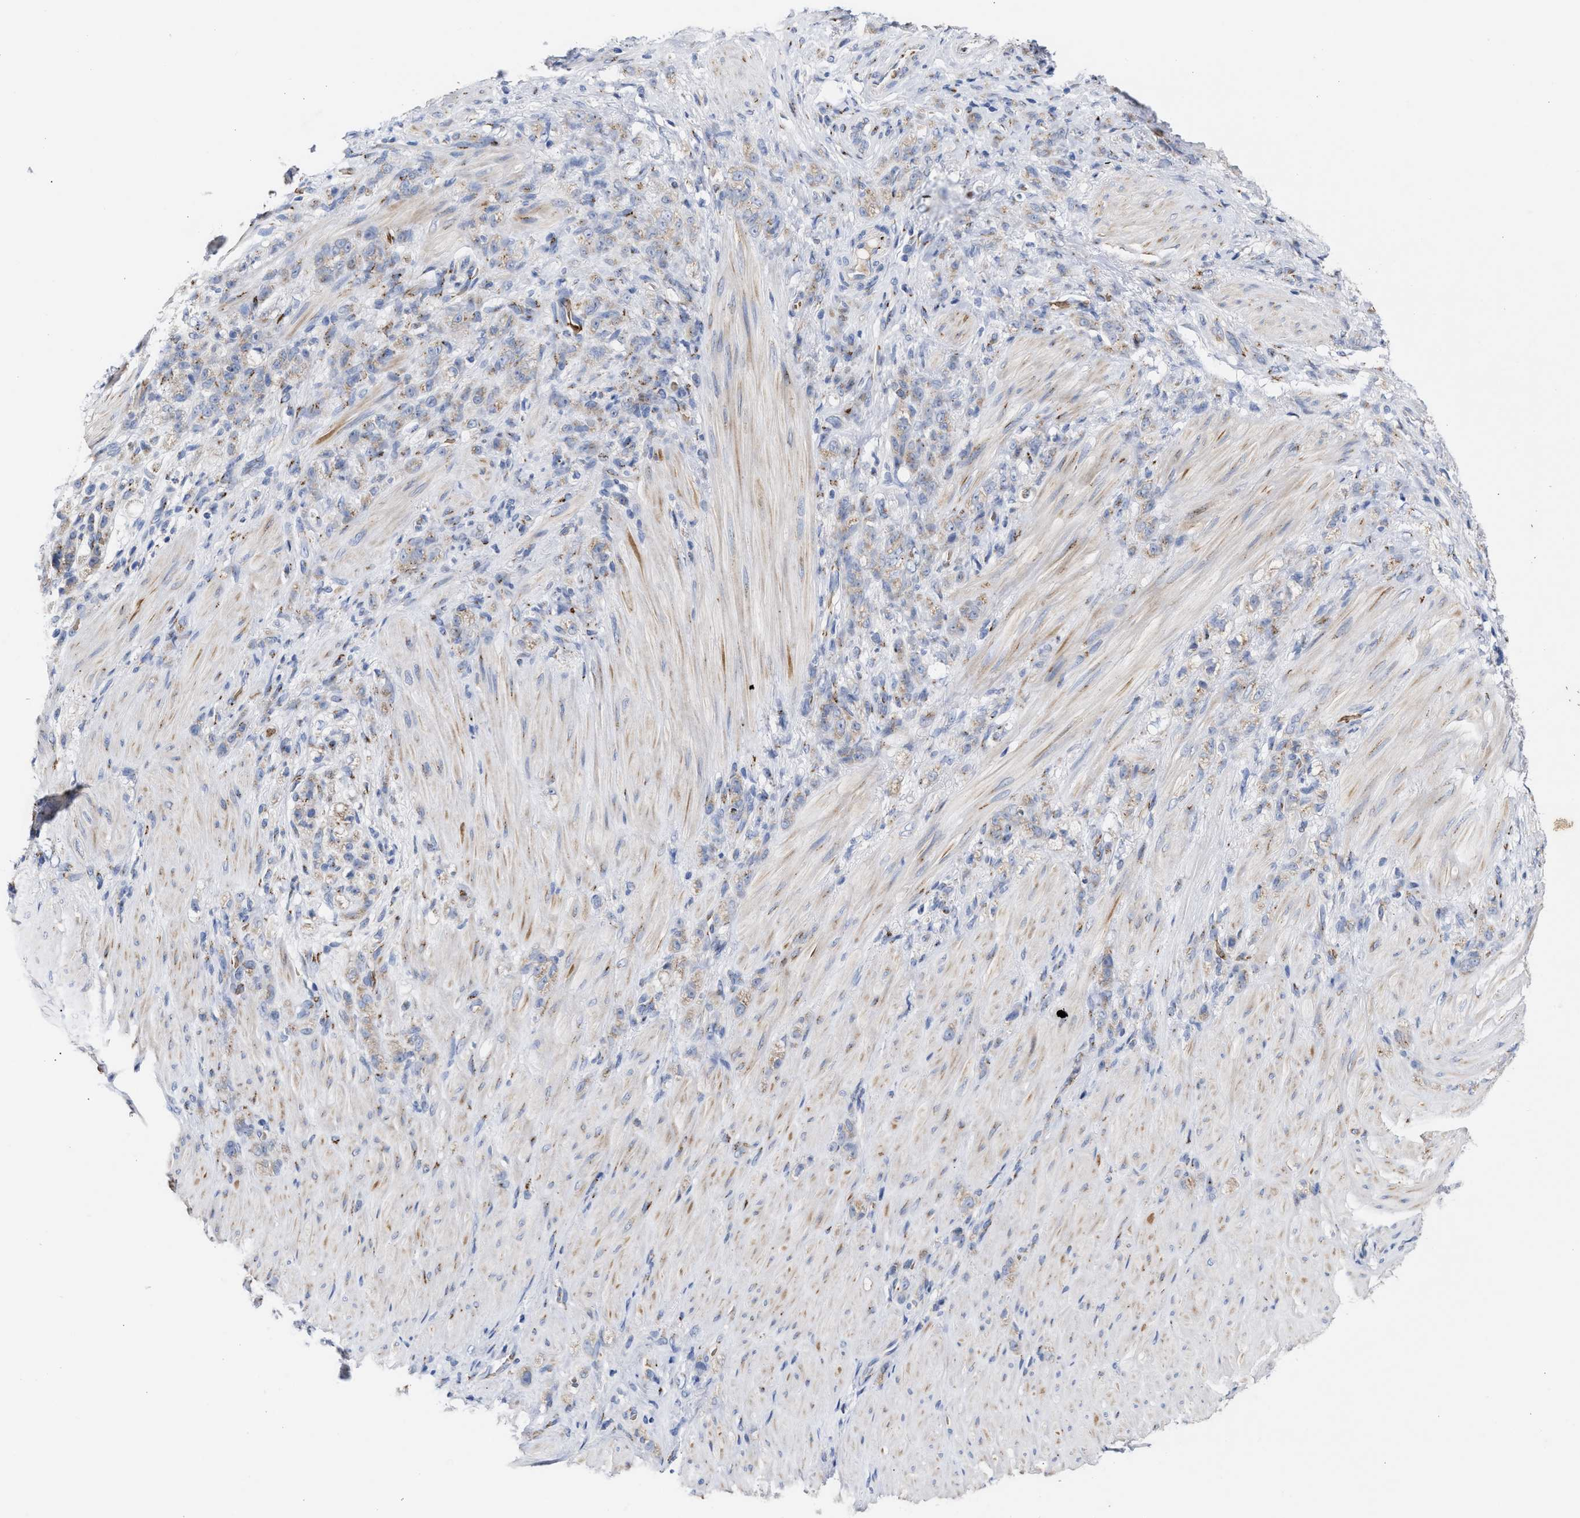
{"staining": {"intensity": "moderate", "quantity": ">75%", "location": "cytoplasmic/membranous"}, "tissue": "stomach cancer", "cell_type": "Tumor cells", "image_type": "cancer", "snomed": [{"axis": "morphology", "description": "Normal tissue, NOS"}, {"axis": "morphology", "description": "Adenocarcinoma, NOS"}, {"axis": "topography", "description": "Stomach"}], "caption": "This is a histology image of immunohistochemistry (IHC) staining of stomach adenocarcinoma, which shows moderate expression in the cytoplasmic/membranous of tumor cells.", "gene": "CCL2", "patient": {"sex": "male", "age": 82}}